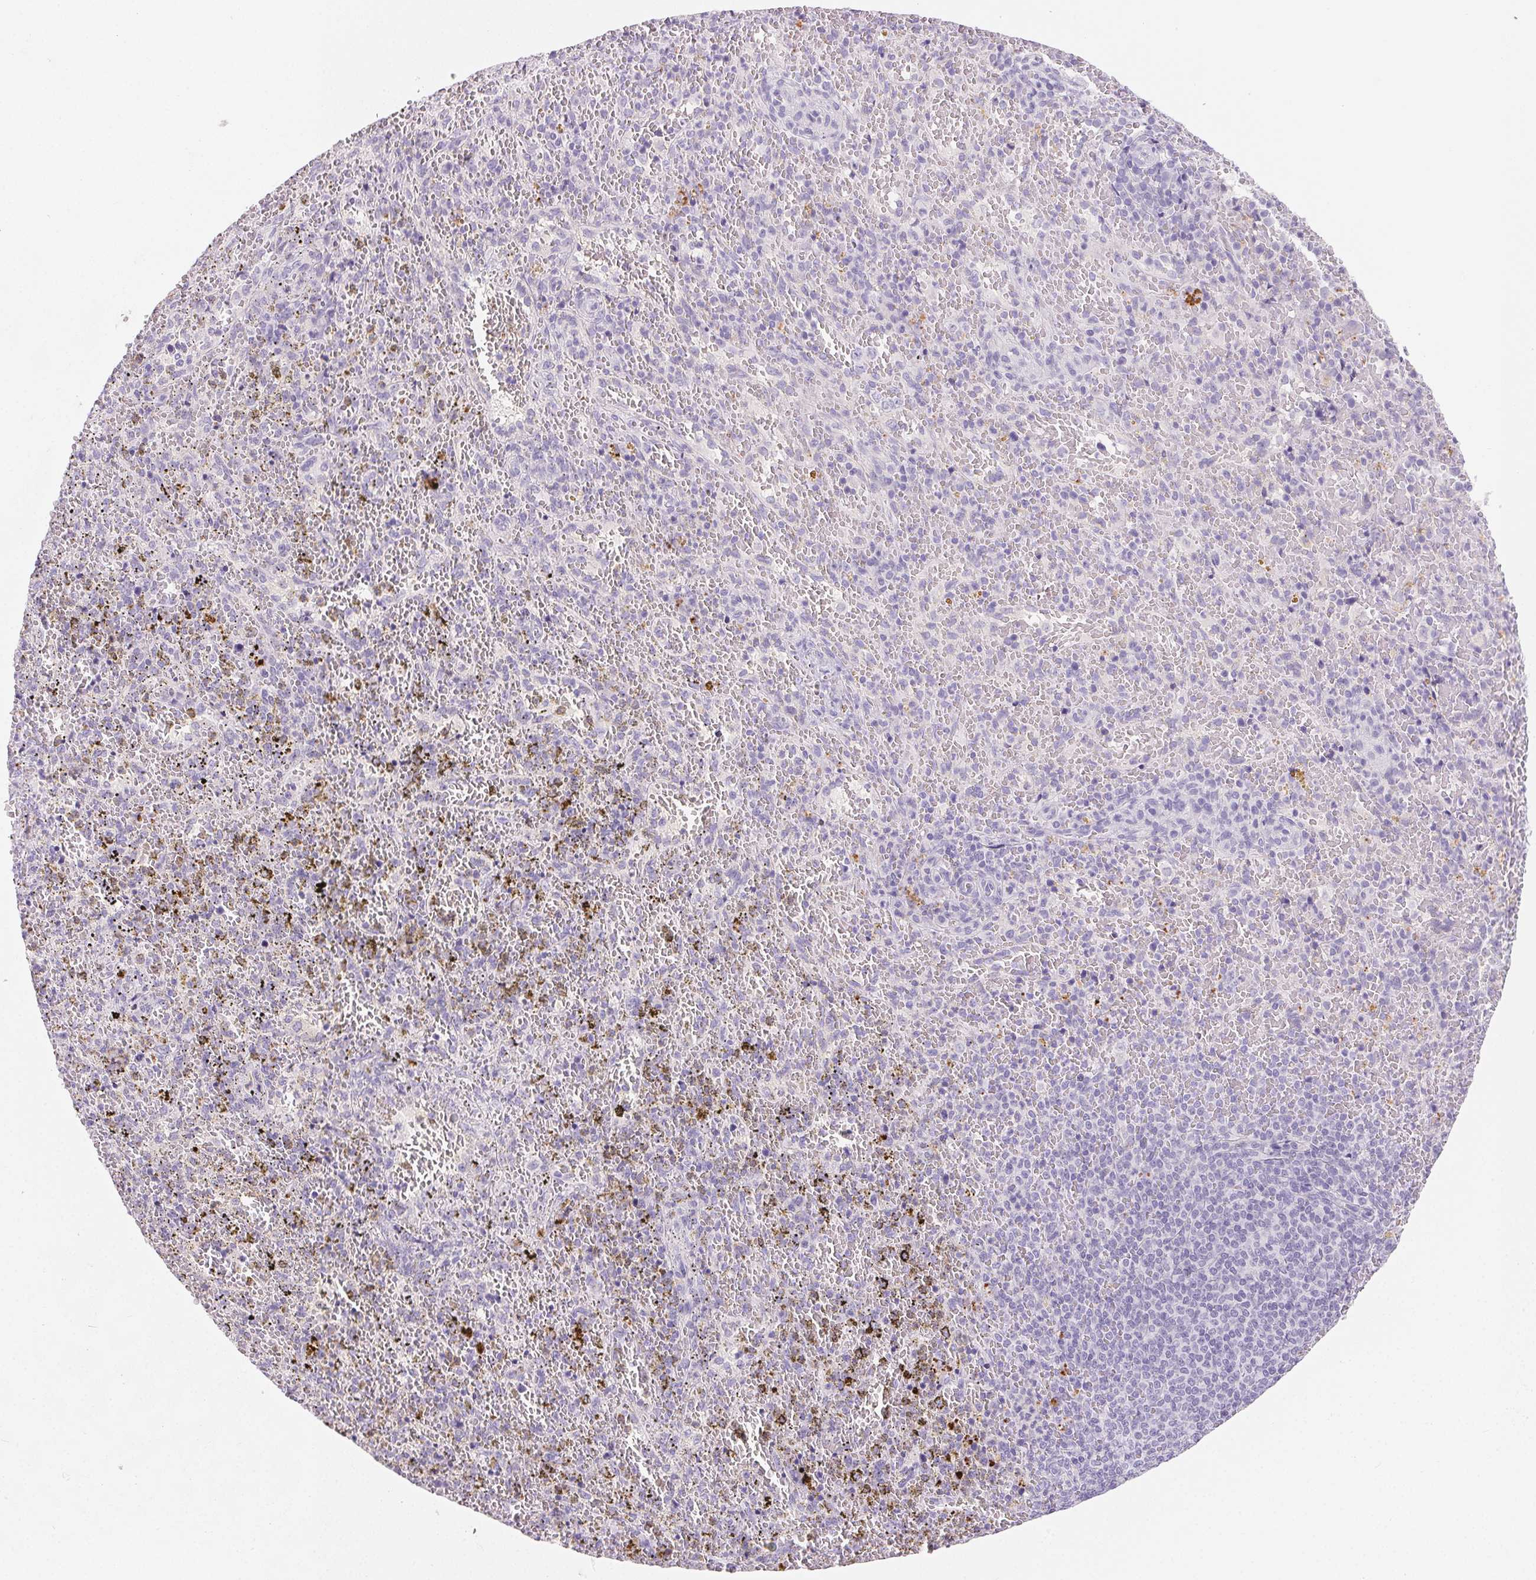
{"staining": {"intensity": "negative", "quantity": "none", "location": "none"}, "tissue": "spleen", "cell_type": "Cells in red pulp", "image_type": "normal", "snomed": [{"axis": "morphology", "description": "Normal tissue, NOS"}, {"axis": "topography", "description": "Spleen"}], "caption": "IHC micrograph of unremarkable spleen: spleen stained with DAB (3,3'-diaminobenzidine) demonstrates no significant protein positivity in cells in red pulp. The staining is performed using DAB brown chromogen with nuclei counter-stained in using hematoxylin.", "gene": "SPACA5B", "patient": {"sex": "female", "age": 50}}